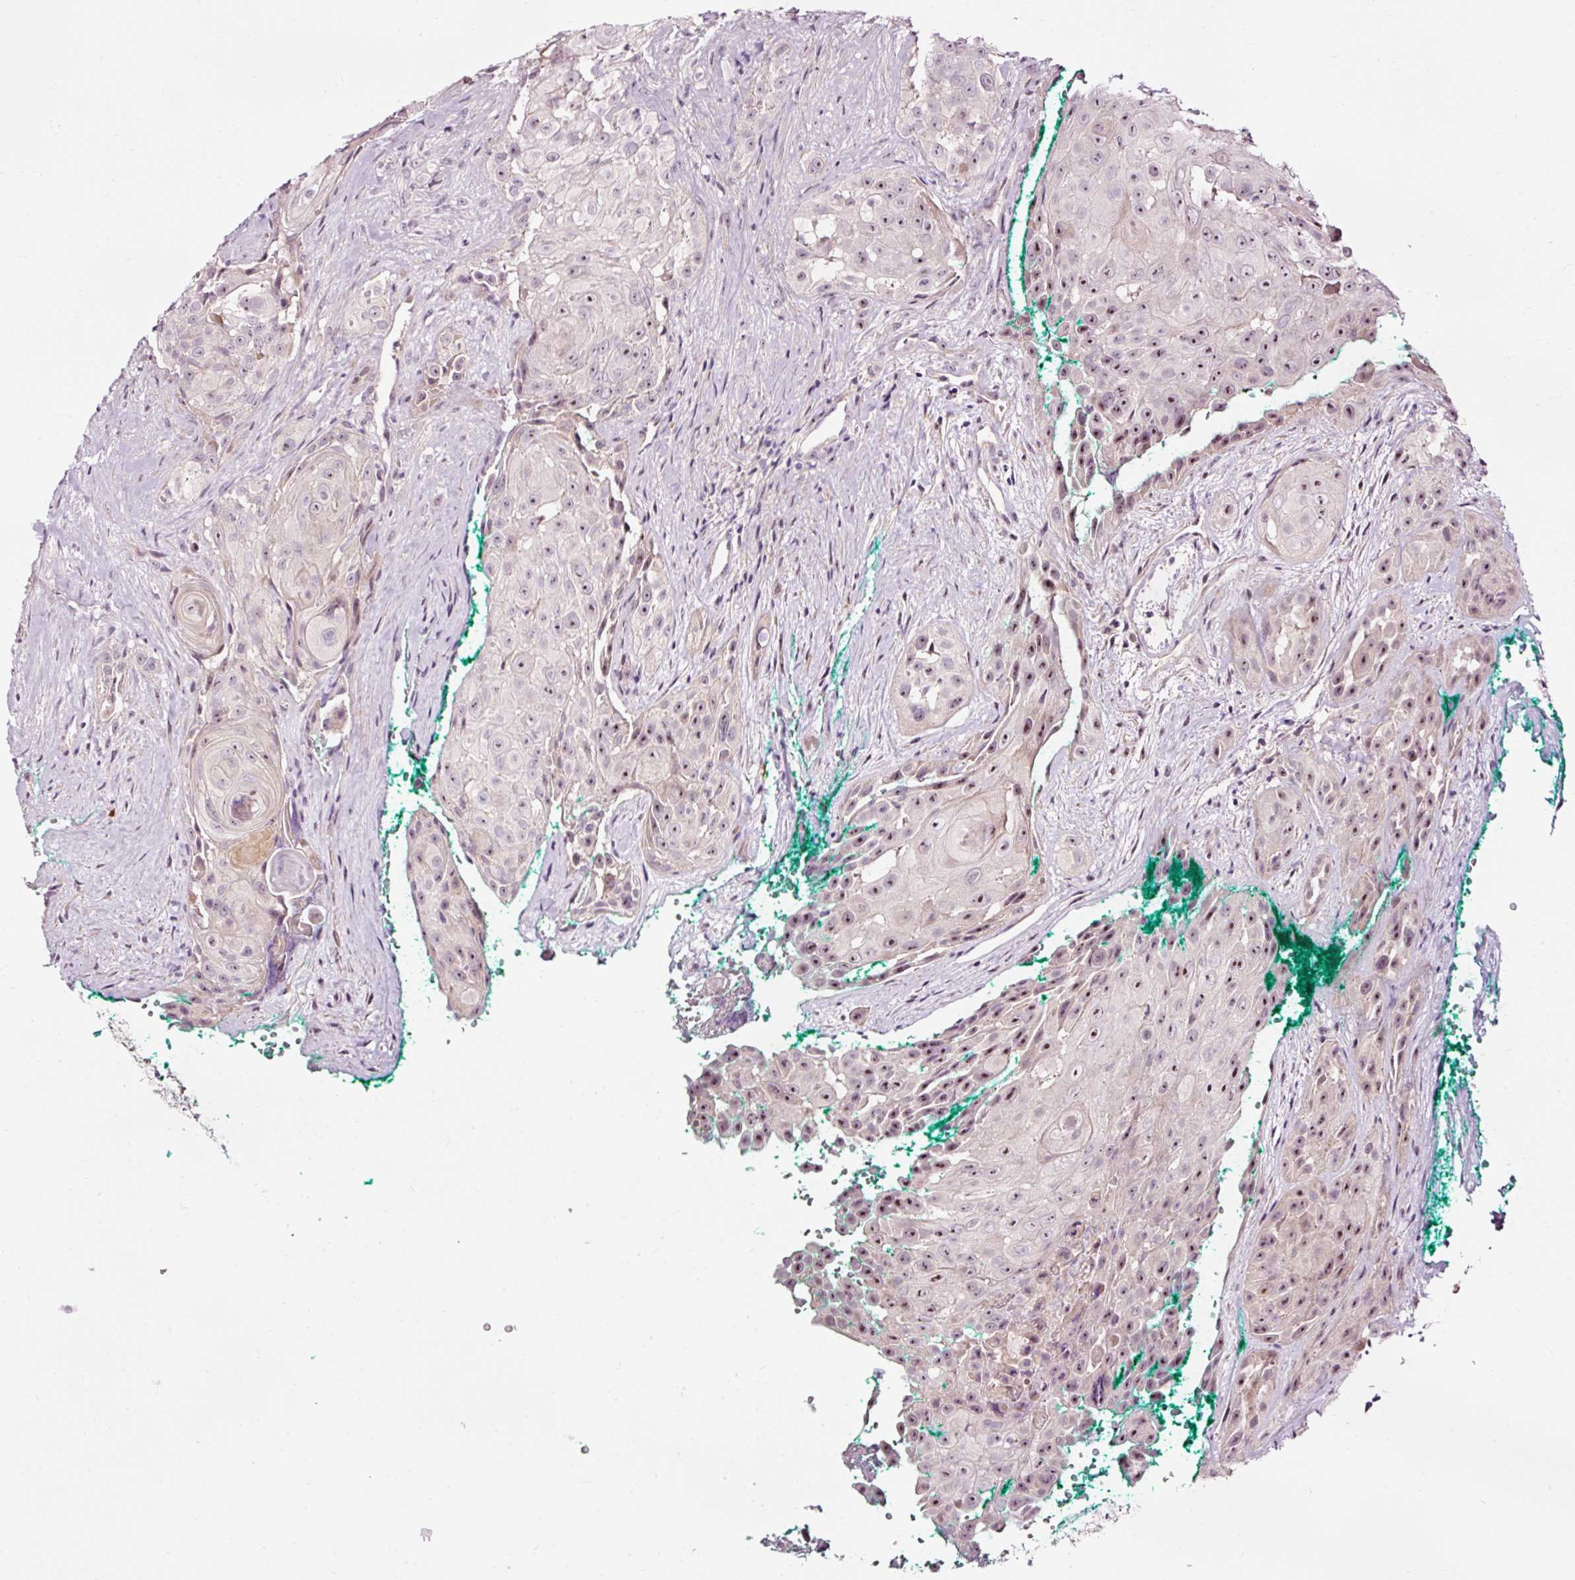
{"staining": {"intensity": "moderate", "quantity": "25%-75%", "location": "nuclear"}, "tissue": "head and neck cancer", "cell_type": "Tumor cells", "image_type": "cancer", "snomed": [{"axis": "morphology", "description": "Squamous cell carcinoma, NOS"}, {"axis": "topography", "description": "Head-Neck"}], "caption": "An image of head and neck cancer (squamous cell carcinoma) stained for a protein demonstrates moderate nuclear brown staining in tumor cells.", "gene": "UTP14A", "patient": {"sex": "male", "age": 83}}